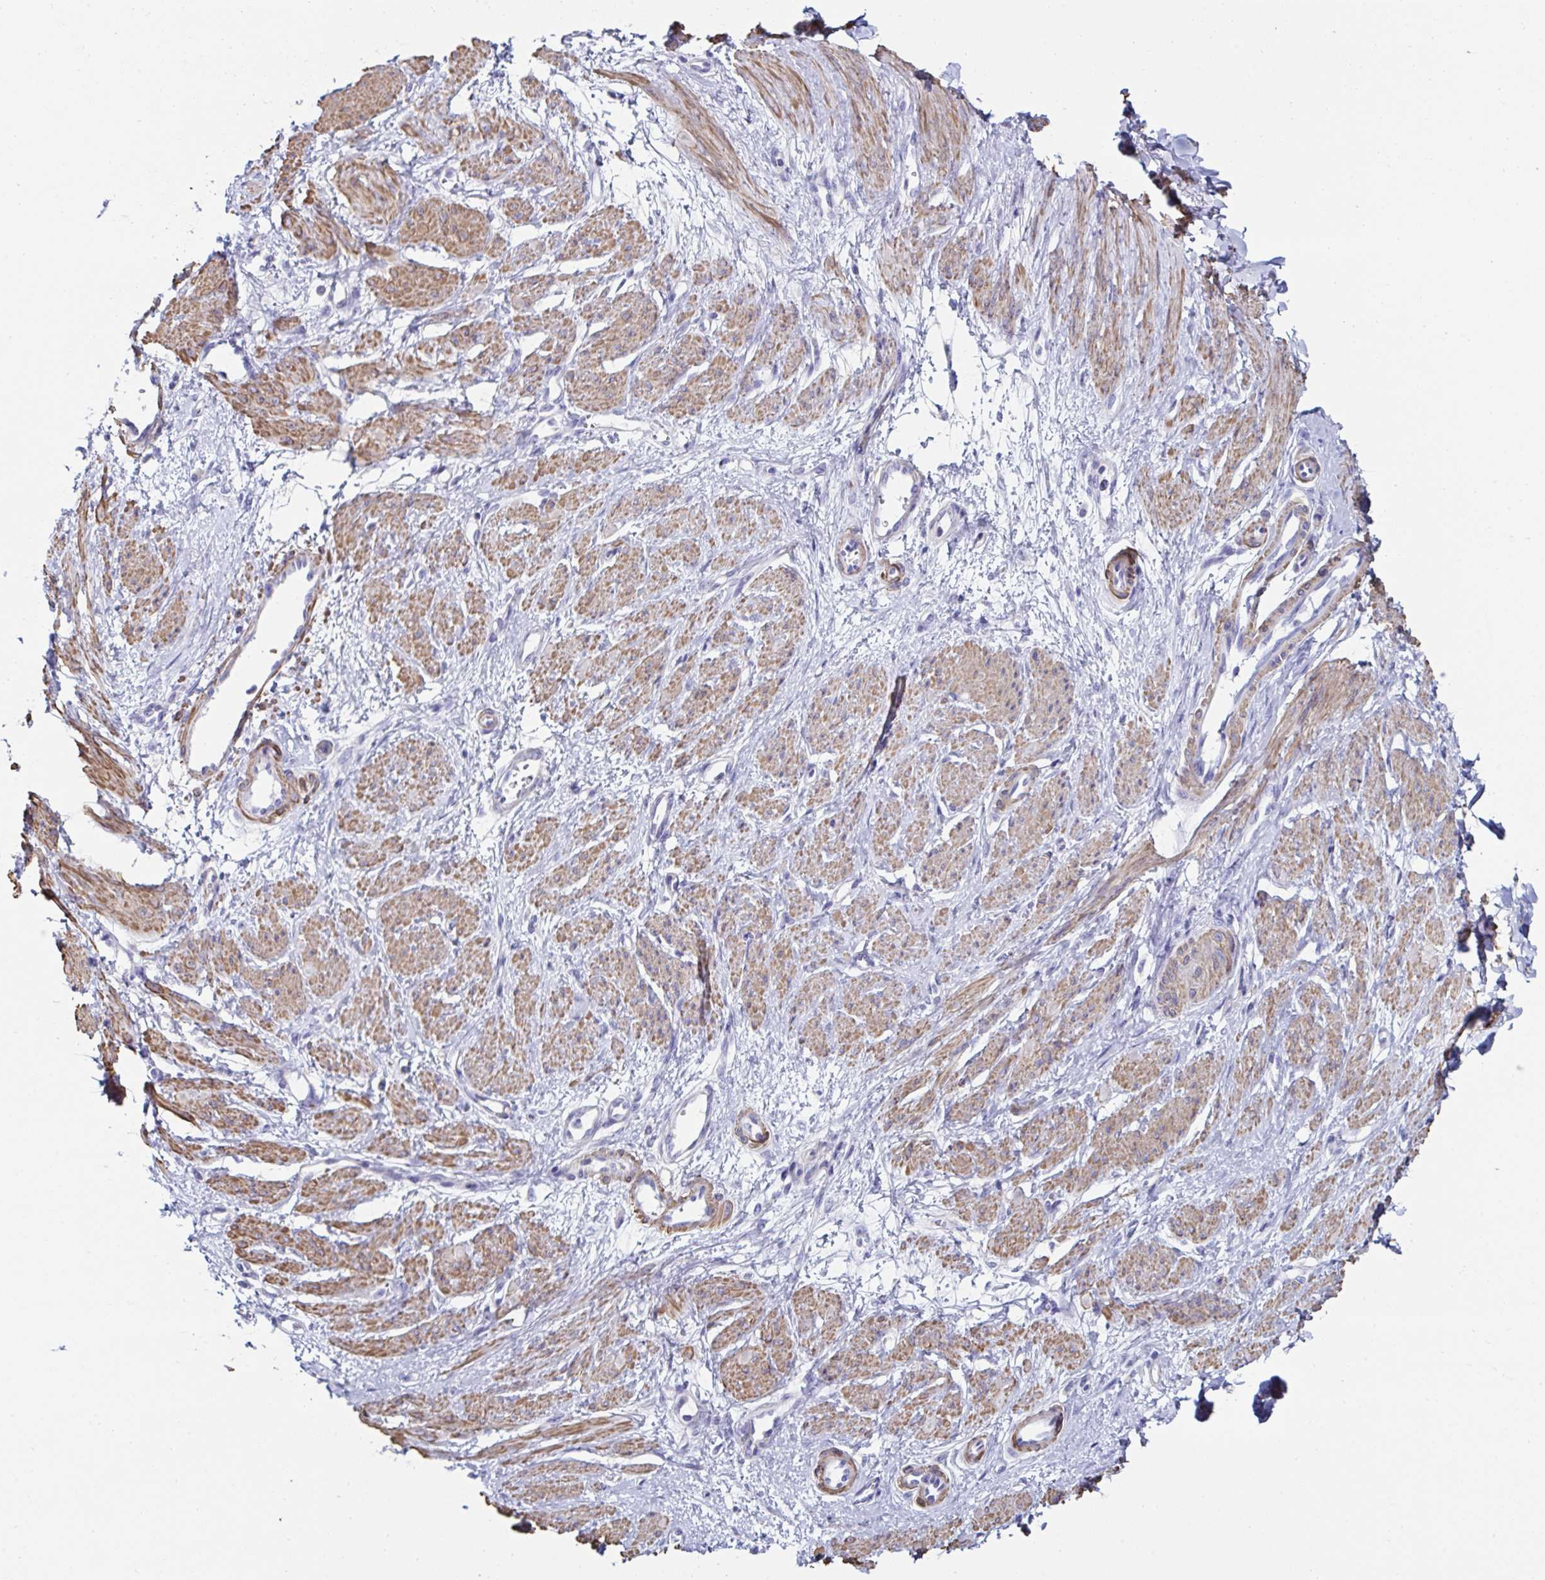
{"staining": {"intensity": "moderate", "quantity": ">75%", "location": "cytoplasmic/membranous"}, "tissue": "smooth muscle", "cell_type": "Smooth muscle cells", "image_type": "normal", "snomed": [{"axis": "morphology", "description": "Normal tissue, NOS"}, {"axis": "topography", "description": "Smooth muscle"}, {"axis": "topography", "description": "Uterus"}], "caption": "Immunohistochemical staining of unremarkable human smooth muscle exhibits >75% levels of moderate cytoplasmic/membranous protein expression in about >75% of smooth muscle cells. Using DAB (3,3'-diaminobenzidine) (brown) and hematoxylin (blue) stains, captured at high magnification using brightfield microscopy.", "gene": "FBXL13", "patient": {"sex": "female", "age": 39}}